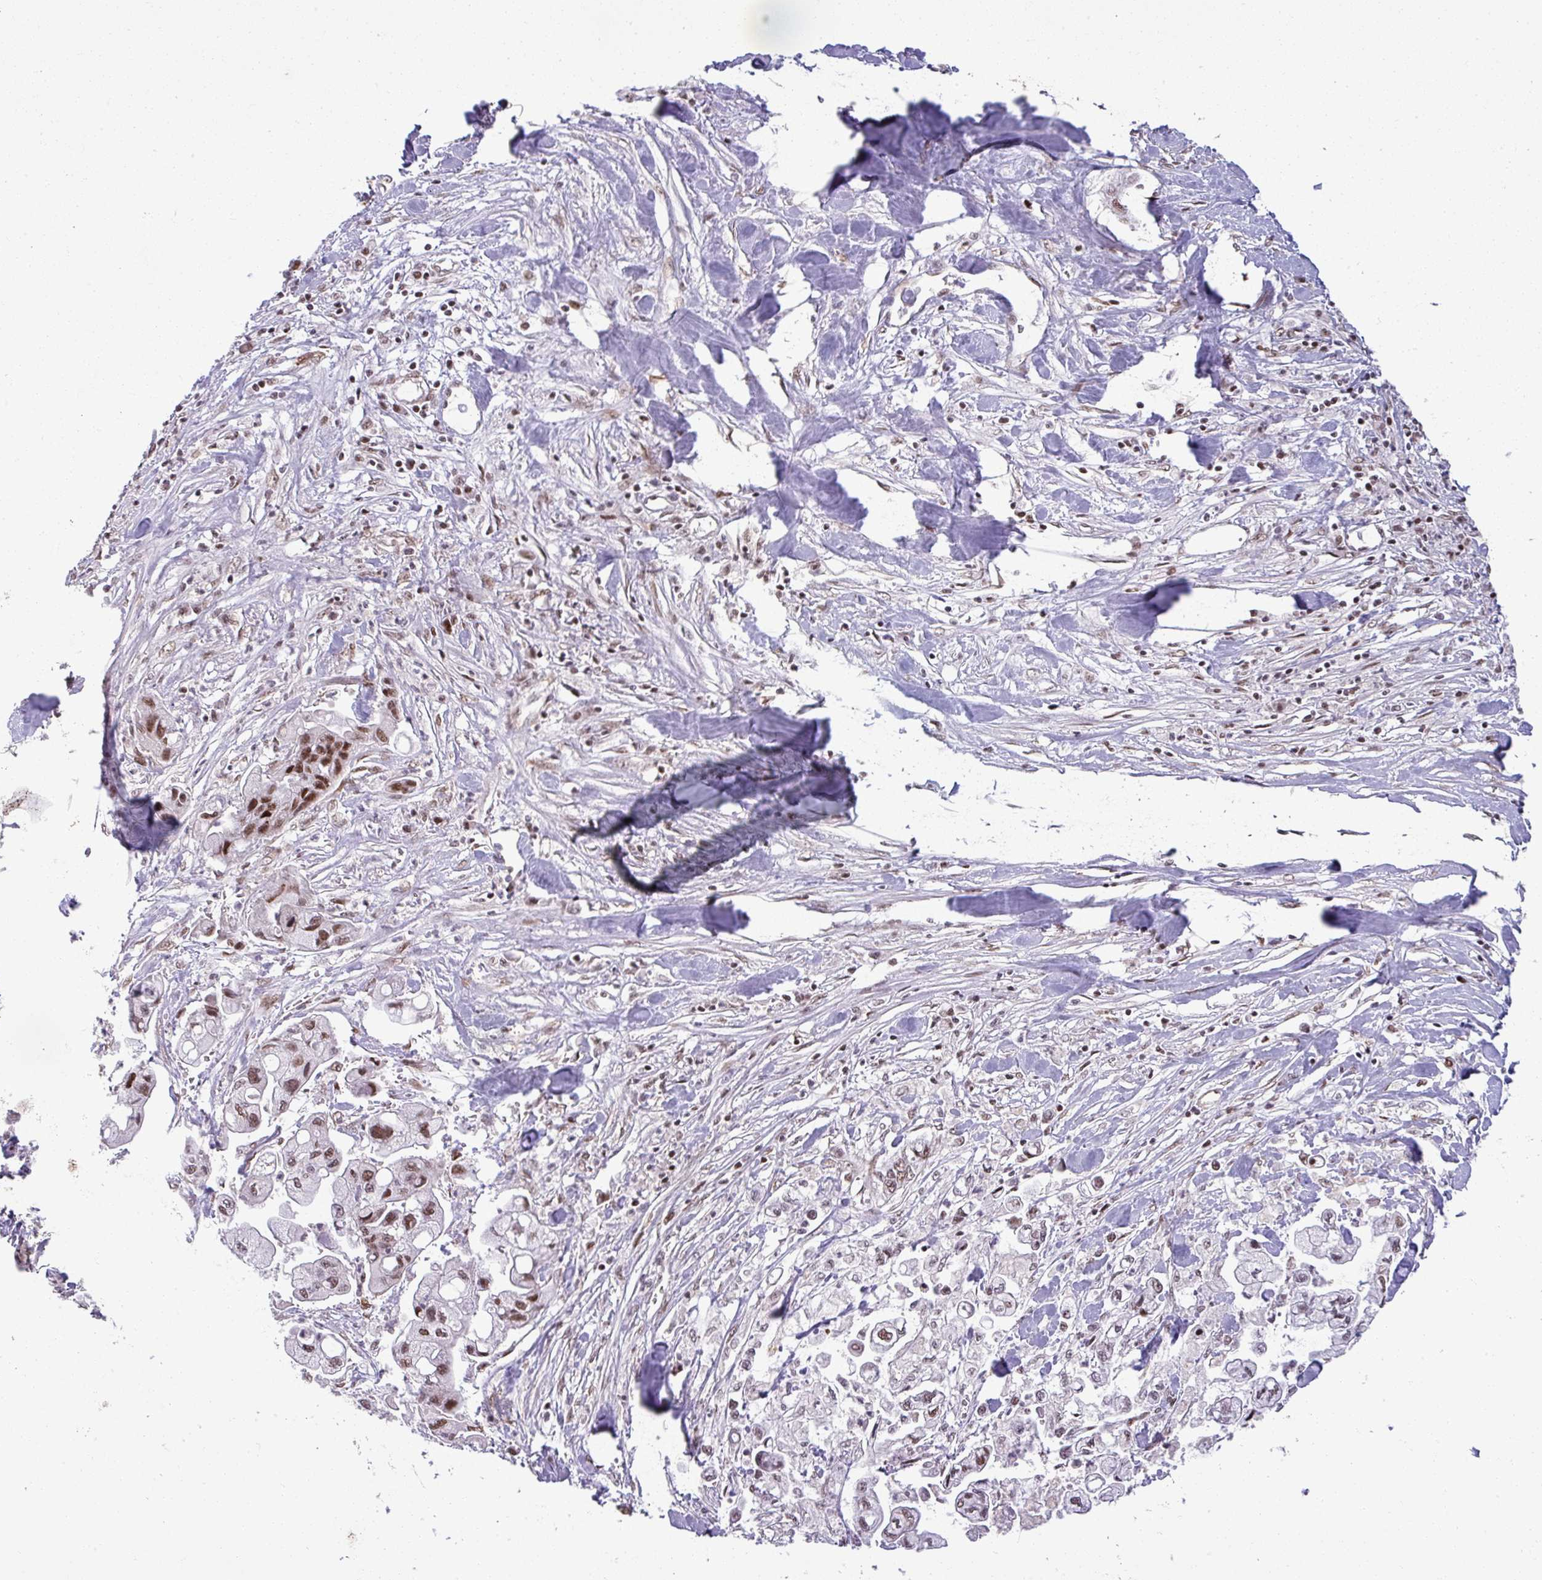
{"staining": {"intensity": "strong", "quantity": "25%-75%", "location": "nuclear"}, "tissue": "pancreatic cancer", "cell_type": "Tumor cells", "image_type": "cancer", "snomed": [{"axis": "morphology", "description": "Adenocarcinoma, NOS"}, {"axis": "topography", "description": "Pancreas"}], "caption": "This micrograph reveals immunohistochemistry (IHC) staining of human pancreatic cancer (adenocarcinoma), with high strong nuclear expression in approximately 25%-75% of tumor cells.", "gene": "PTPN20", "patient": {"sex": "male", "age": 61}}